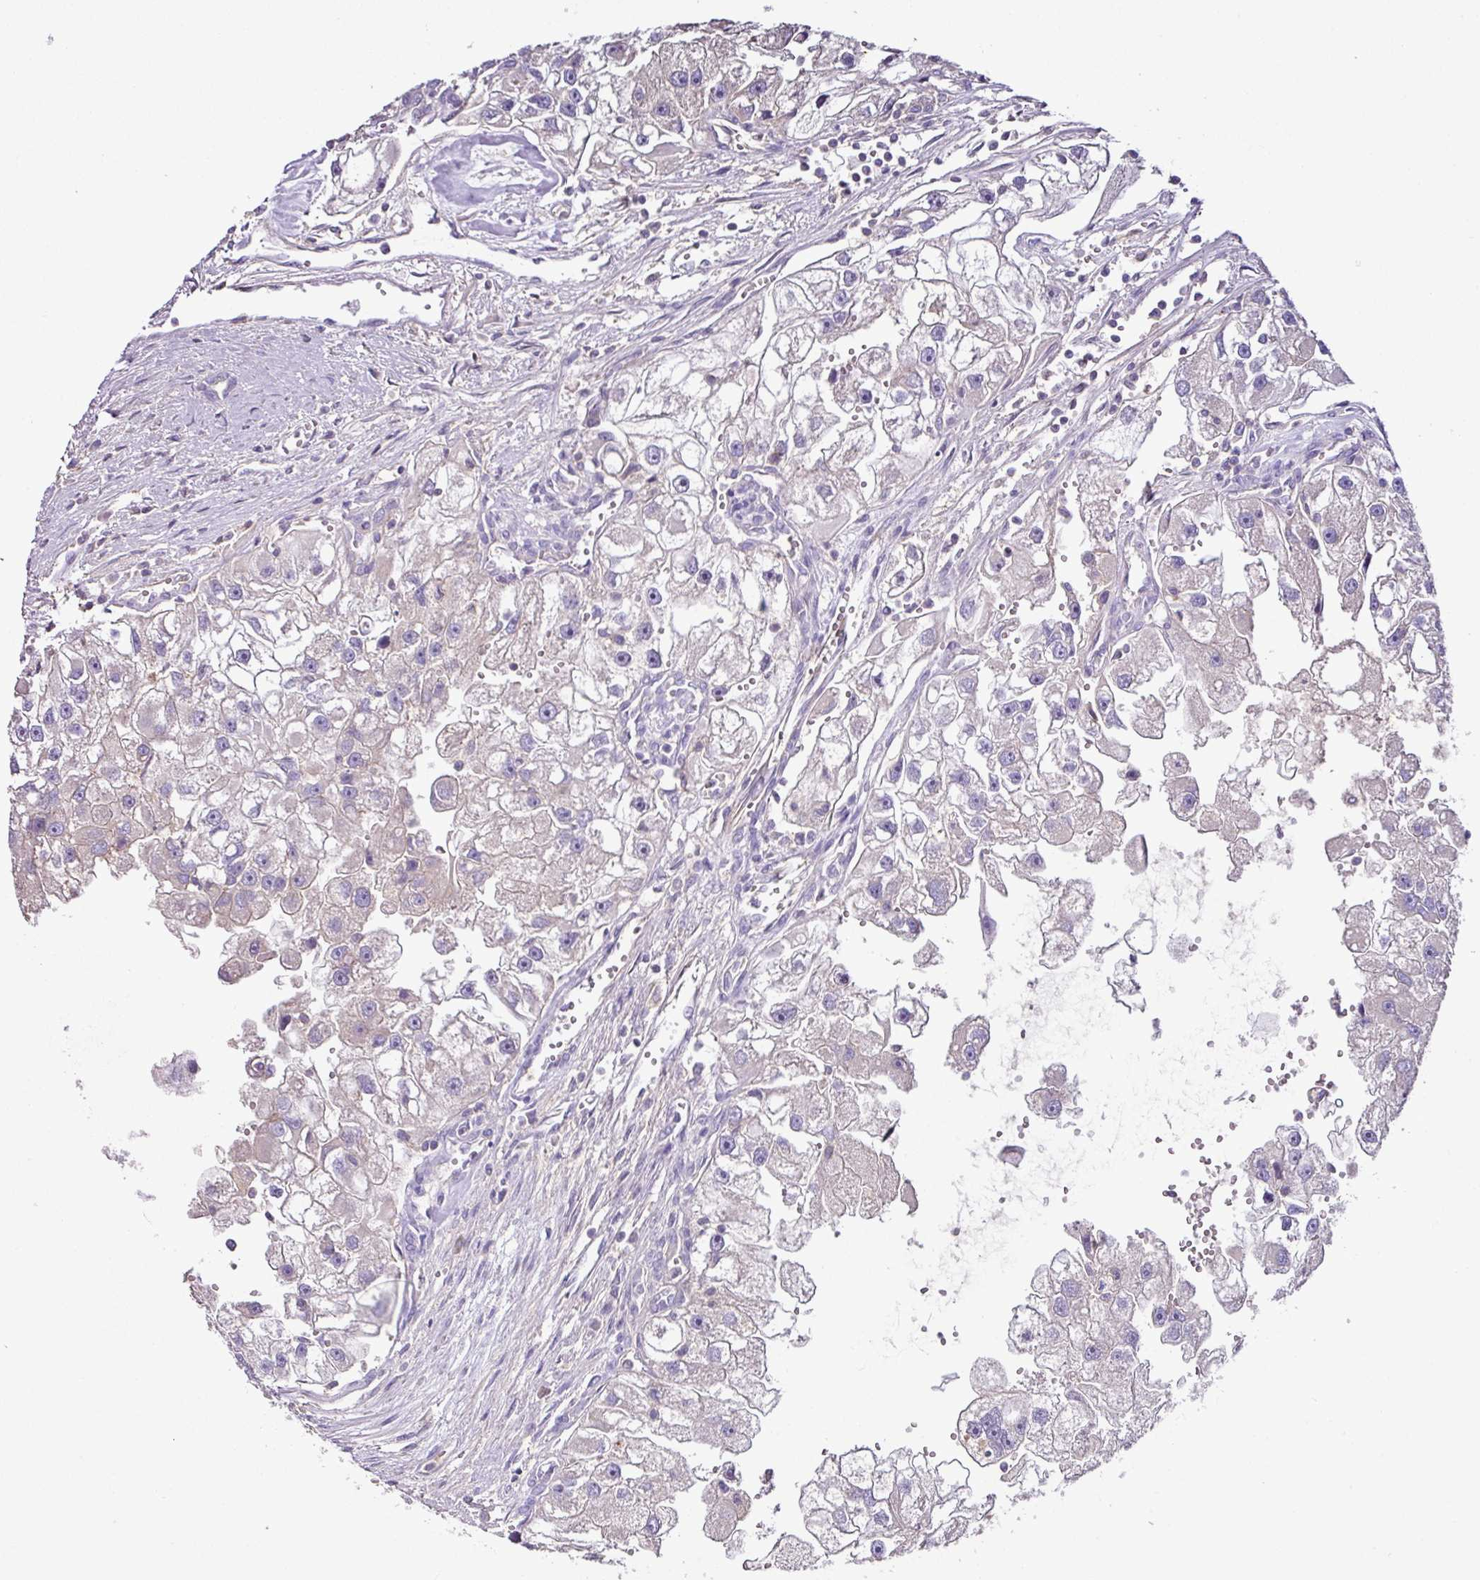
{"staining": {"intensity": "negative", "quantity": "none", "location": "none"}, "tissue": "renal cancer", "cell_type": "Tumor cells", "image_type": "cancer", "snomed": [{"axis": "morphology", "description": "Adenocarcinoma, NOS"}, {"axis": "topography", "description": "Kidney"}], "caption": "An image of human renal adenocarcinoma is negative for staining in tumor cells.", "gene": "AGR3", "patient": {"sex": "male", "age": 63}}